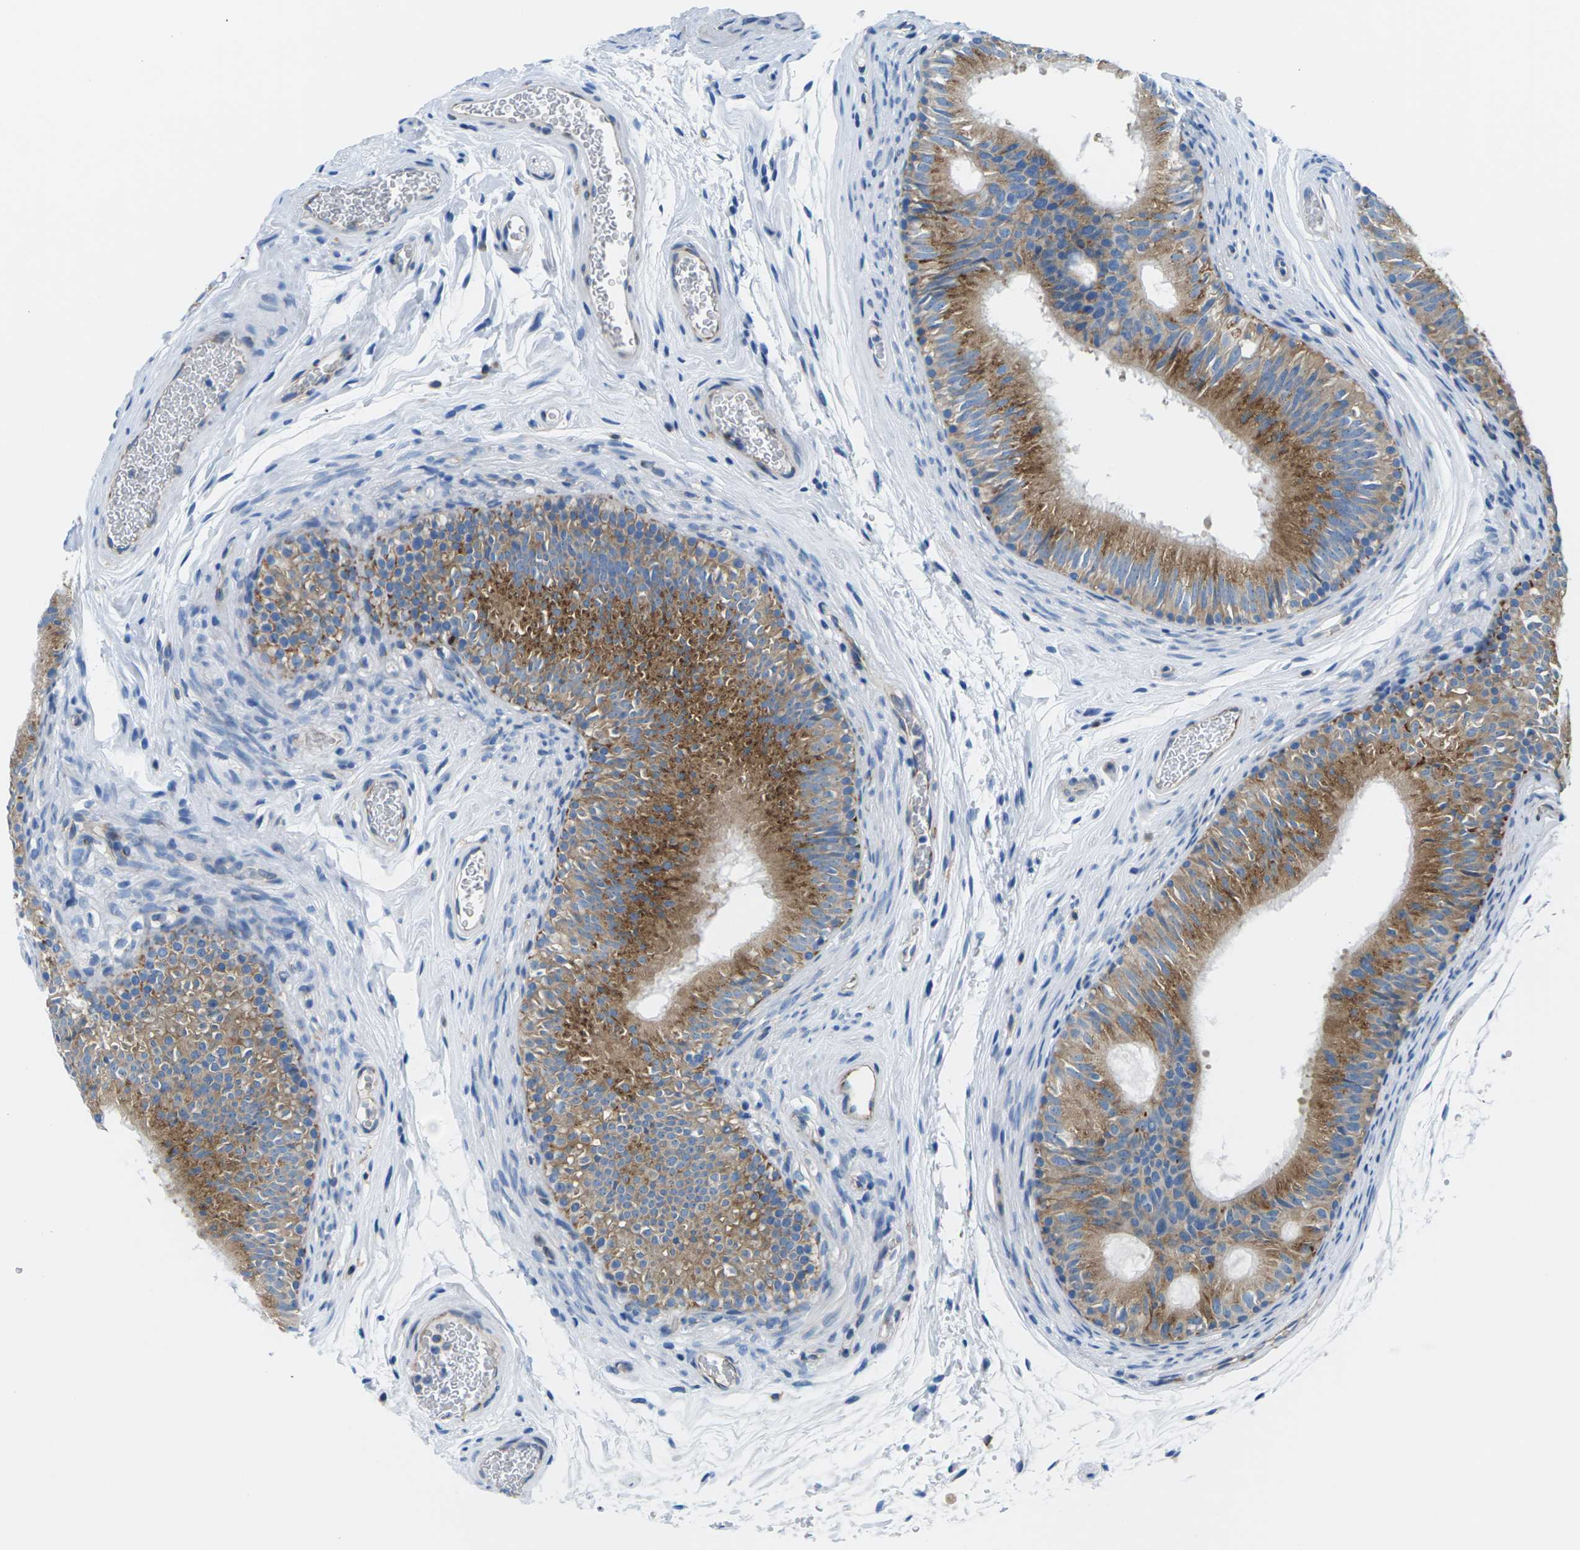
{"staining": {"intensity": "moderate", "quantity": "25%-75%", "location": "cytoplasmic/membranous"}, "tissue": "epididymis", "cell_type": "Glandular cells", "image_type": "normal", "snomed": [{"axis": "morphology", "description": "Normal tissue, NOS"}, {"axis": "topography", "description": "Epididymis"}], "caption": "Immunohistochemical staining of benign epididymis reveals 25%-75% levels of moderate cytoplasmic/membranous protein positivity in about 25%-75% of glandular cells.", "gene": "SYNGR2", "patient": {"sex": "male", "age": 36}}